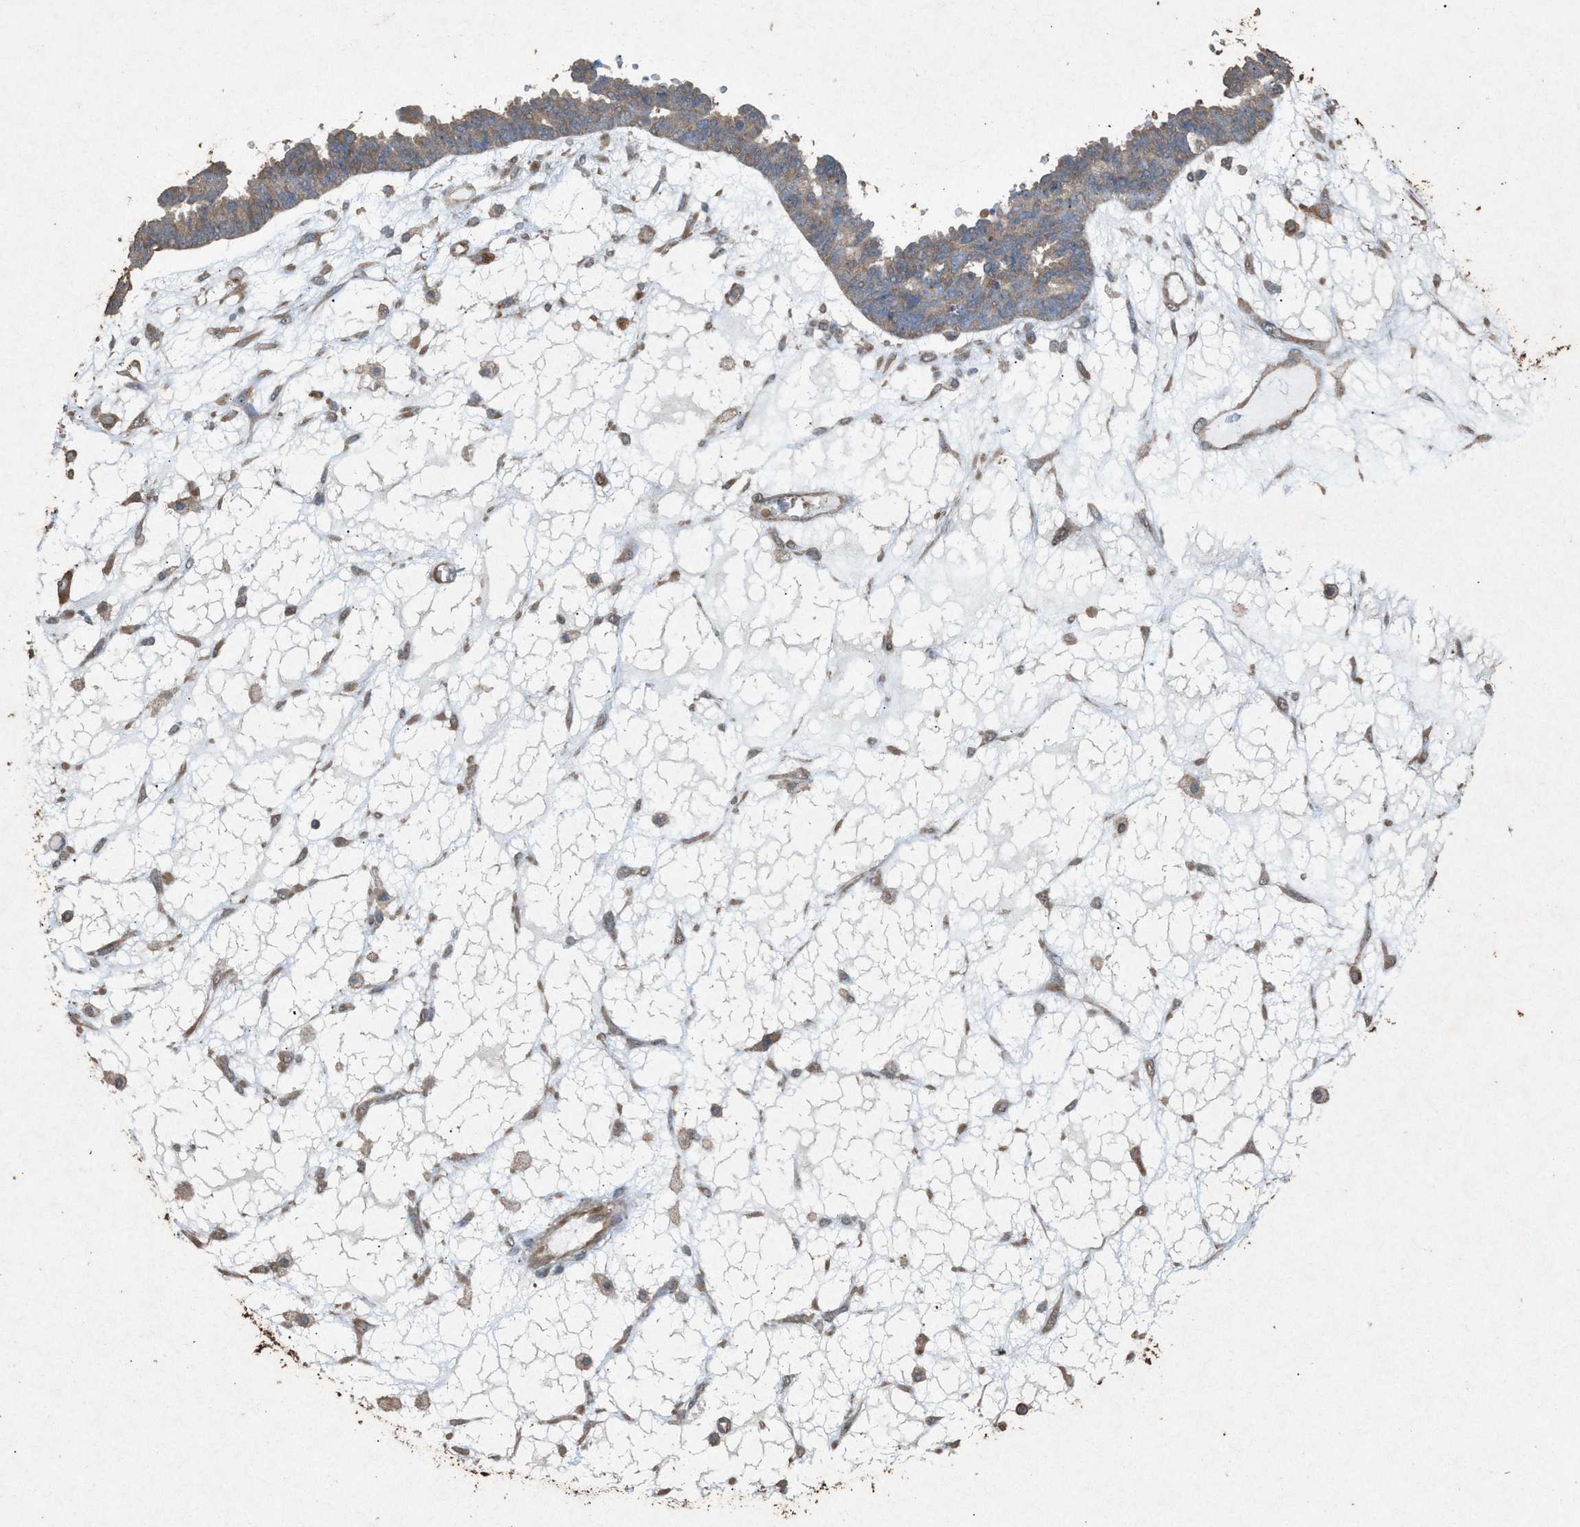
{"staining": {"intensity": "weak", "quantity": ">75%", "location": "cytoplasmic/membranous"}, "tissue": "ovarian cancer", "cell_type": "Tumor cells", "image_type": "cancer", "snomed": [{"axis": "morphology", "description": "Cystadenocarcinoma, serous, NOS"}, {"axis": "topography", "description": "Ovary"}], "caption": "Serous cystadenocarcinoma (ovarian) stained with IHC shows weak cytoplasmic/membranous staining in about >75% of tumor cells. Immunohistochemistry stains the protein in brown and the nuclei are stained blue.", "gene": "DCAF7", "patient": {"sex": "female", "age": 79}}